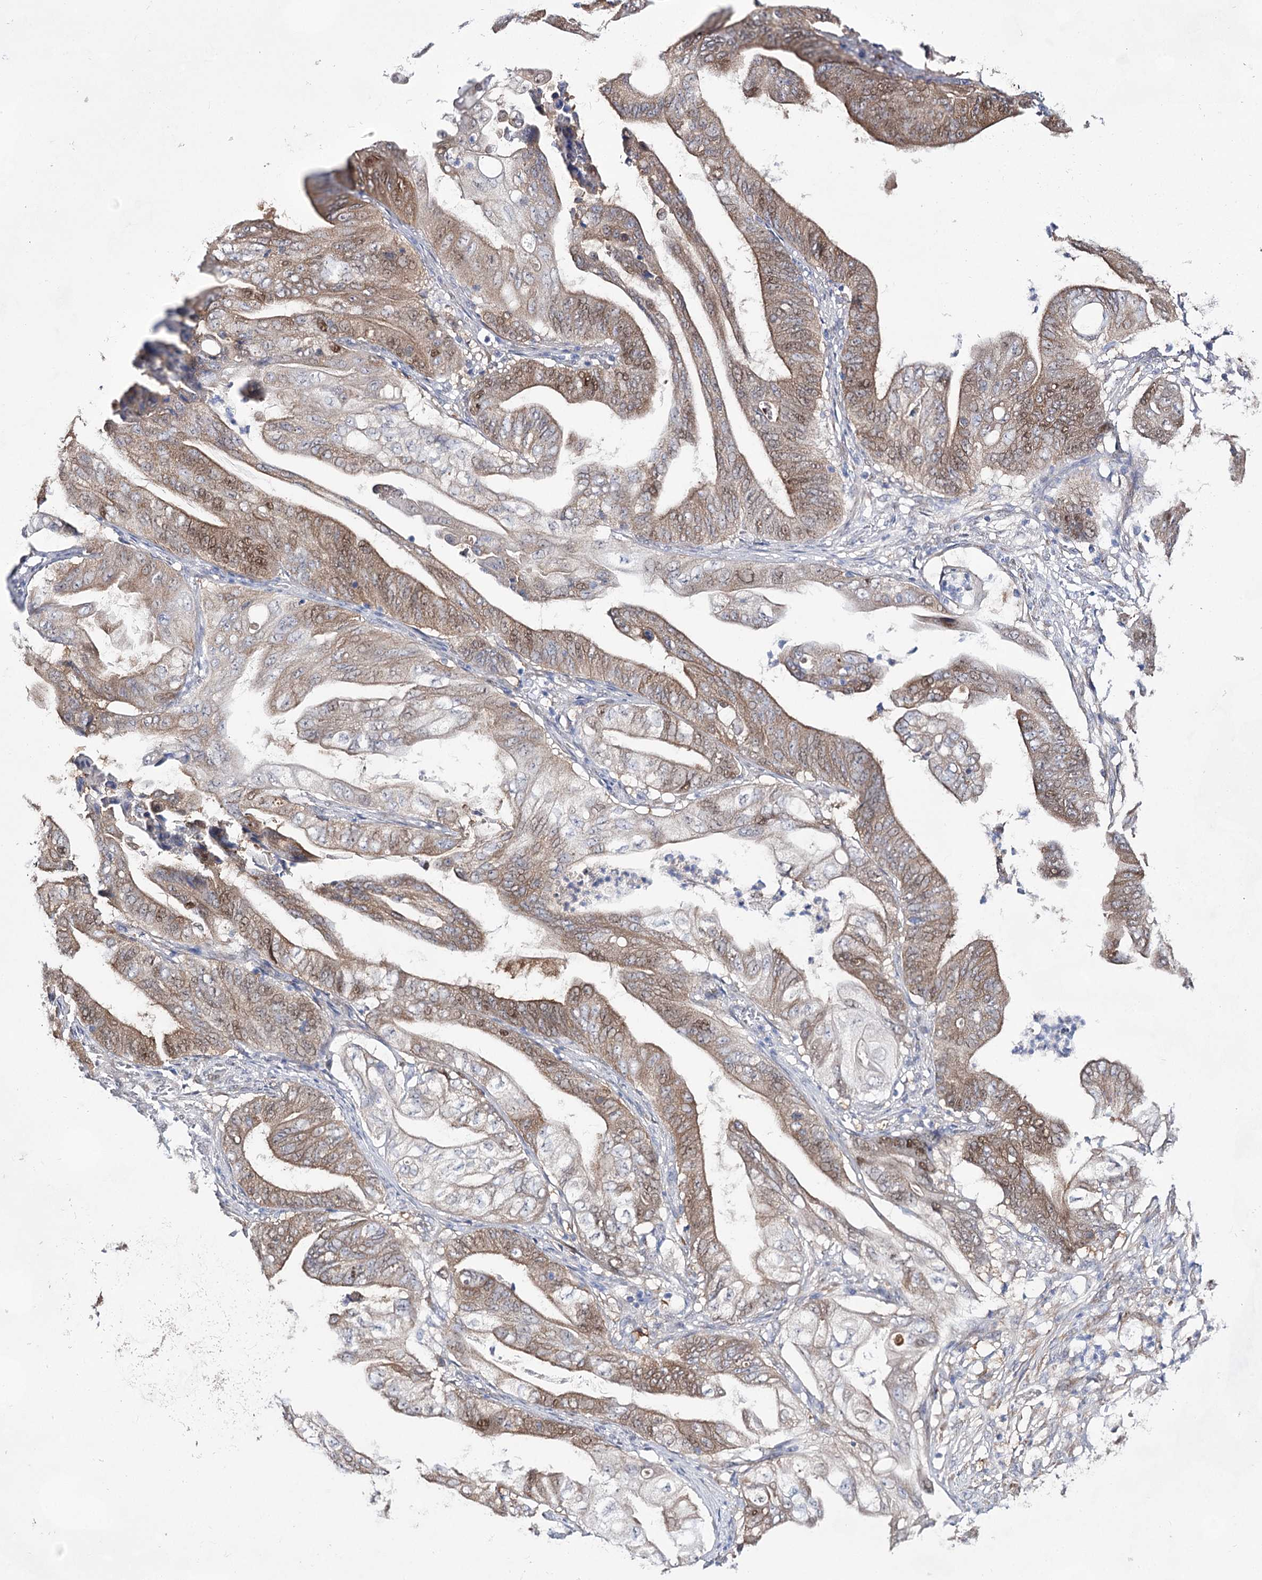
{"staining": {"intensity": "moderate", "quantity": ">75%", "location": "cytoplasmic/membranous,nuclear"}, "tissue": "stomach cancer", "cell_type": "Tumor cells", "image_type": "cancer", "snomed": [{"axis": "morphology", "description": "Adenocarcinoma, NOS"}, {"axis": "topography", "description": "Stomach"}], "caption": "Protein analysis of stomach cancer tissue demonstrates moderate cytoplasmic/membranous and nuclear positivity in approximately >75% of tumor cells.", "gene": "UGDH", "patient": {"sex": "female", "age": 73}}